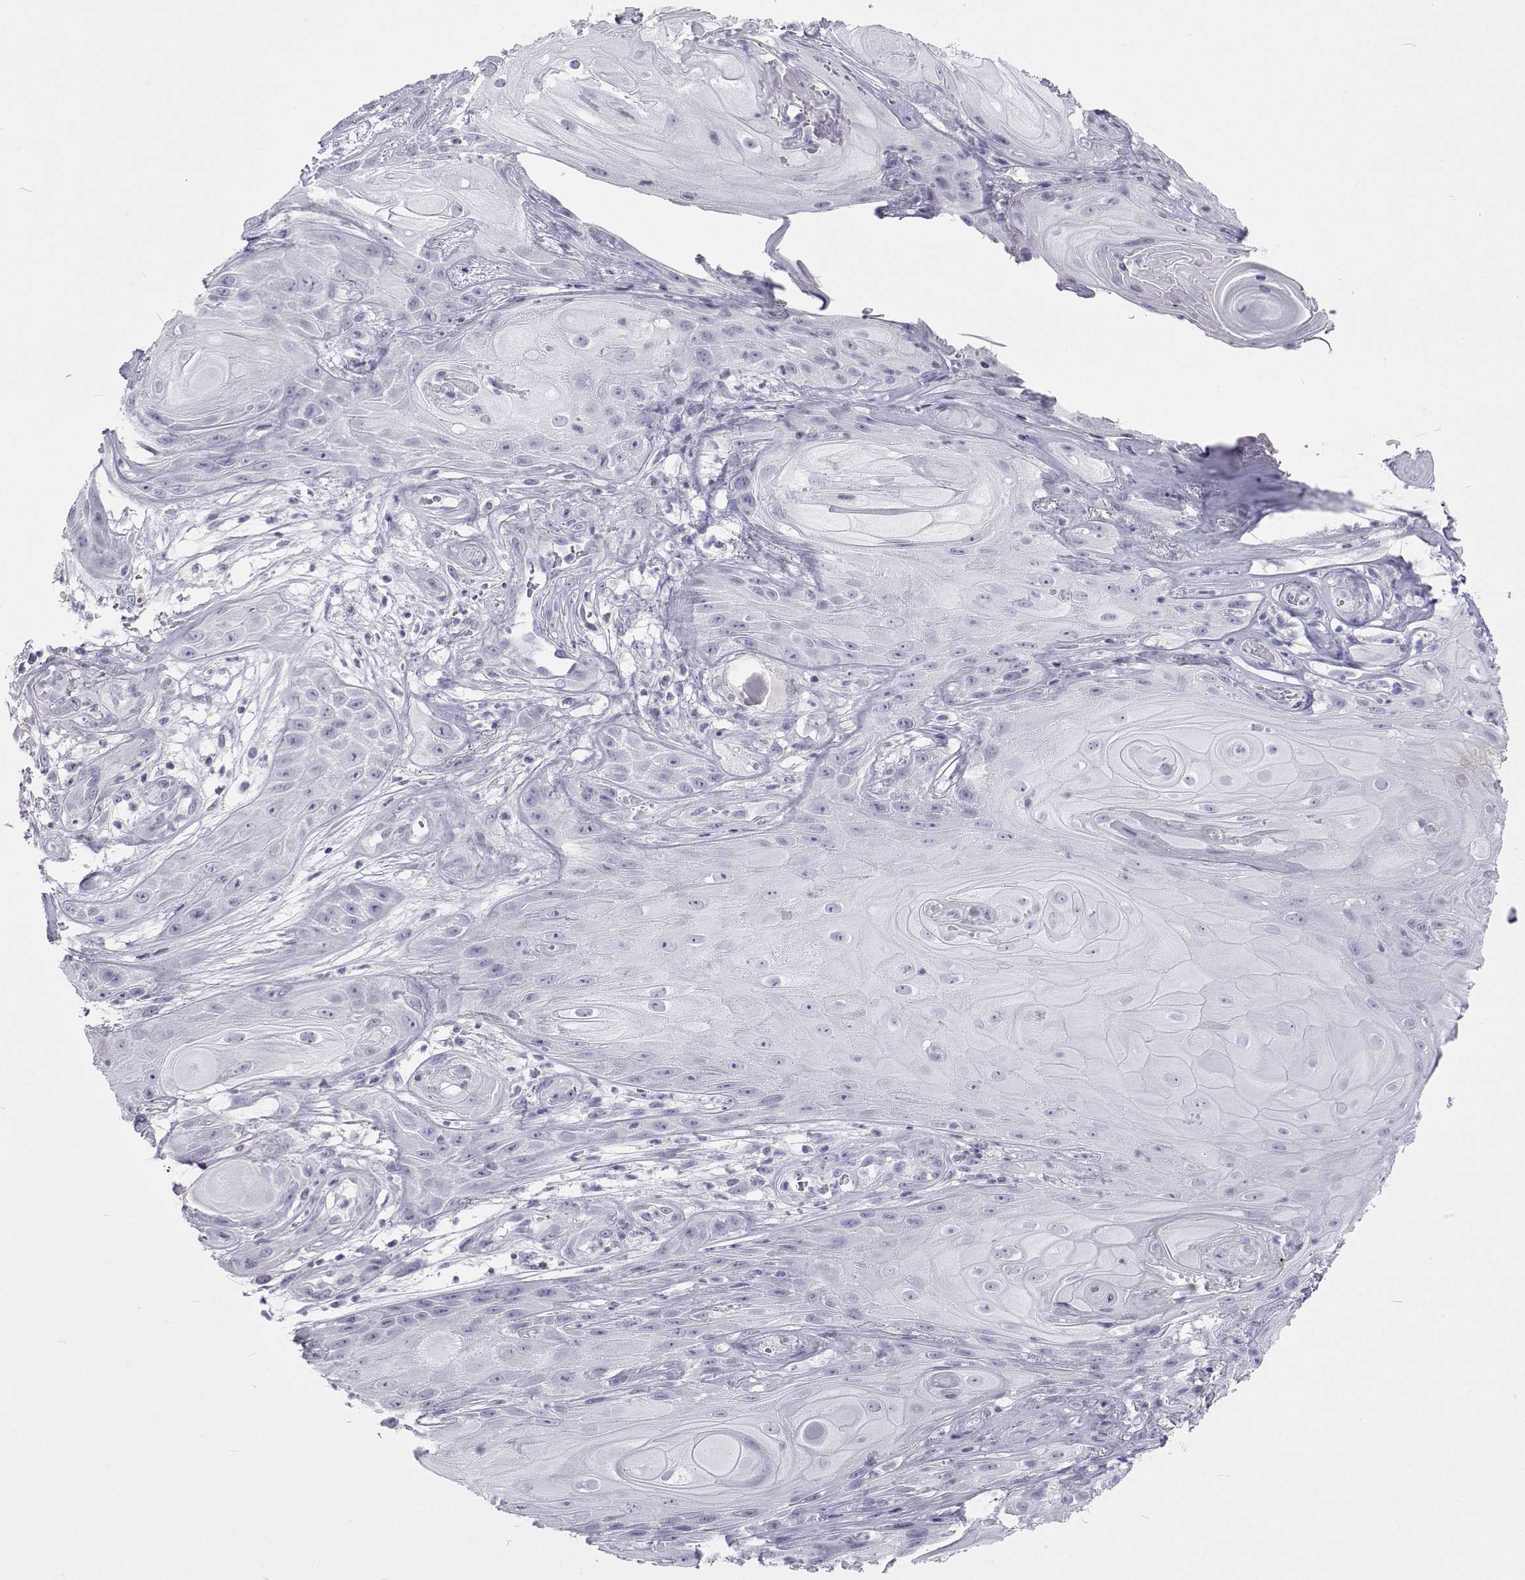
{"staining": {"intensity": "negative", "quantity": "none", "location": "none"}, "tissue": "skin cancer", "cell_type": "Tumor cells", "image_type": "cancer", "snomed": [{"axis": "morphology", "description": "Squamous cell carcinoma, NOS"}, {"axis": "topography", "description": "Skin"}], "caption": "This is a micrograph of IHC staining of skin squamous cell carcinoma, which shows no staining in tumor cells.", "gene": "GALM", "patient": {"sex": "male", "age": 62}}